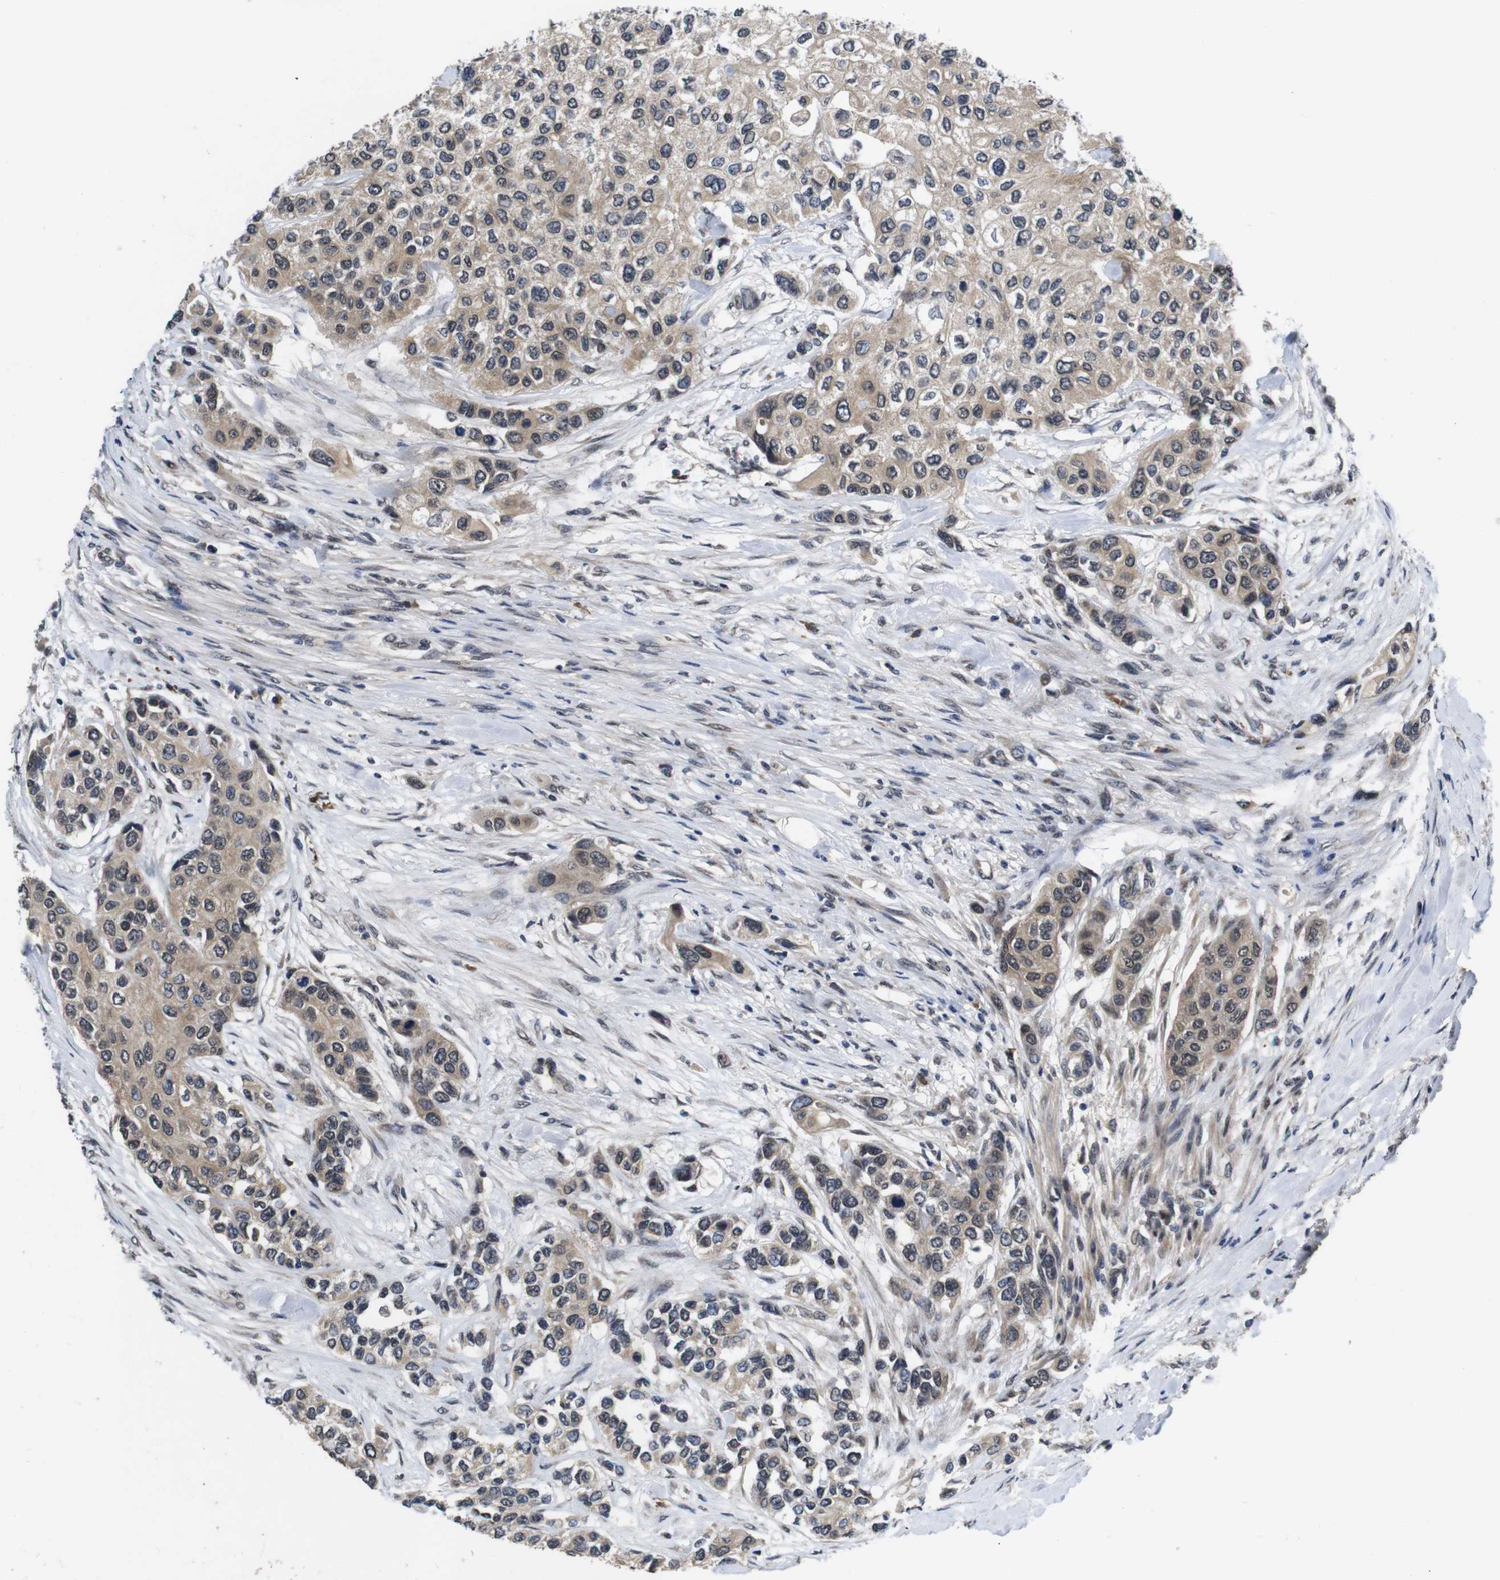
{"staining": {"intensity": "weak", "quantity": ">75%", "location": "cytoplasmic/membranous"}, "tissue": "urothelial cancer", "cell_type": "Tumor cells", "image_type": "cancer", "snomed": [{"axis": "morphology", "description": "Urothelial carcinoma, High grade"}, {"axis": "topography", "description": "Urinary bladder"}], "caption": "High-grade urothelial carcinoma stained with a brown dye demonstrates weak cytoplasmic/membranous positive positivity in approximately >75% of tumor cells.", "gene": "ZBTB46", "patient": {"sex": "female", "age": 56}}